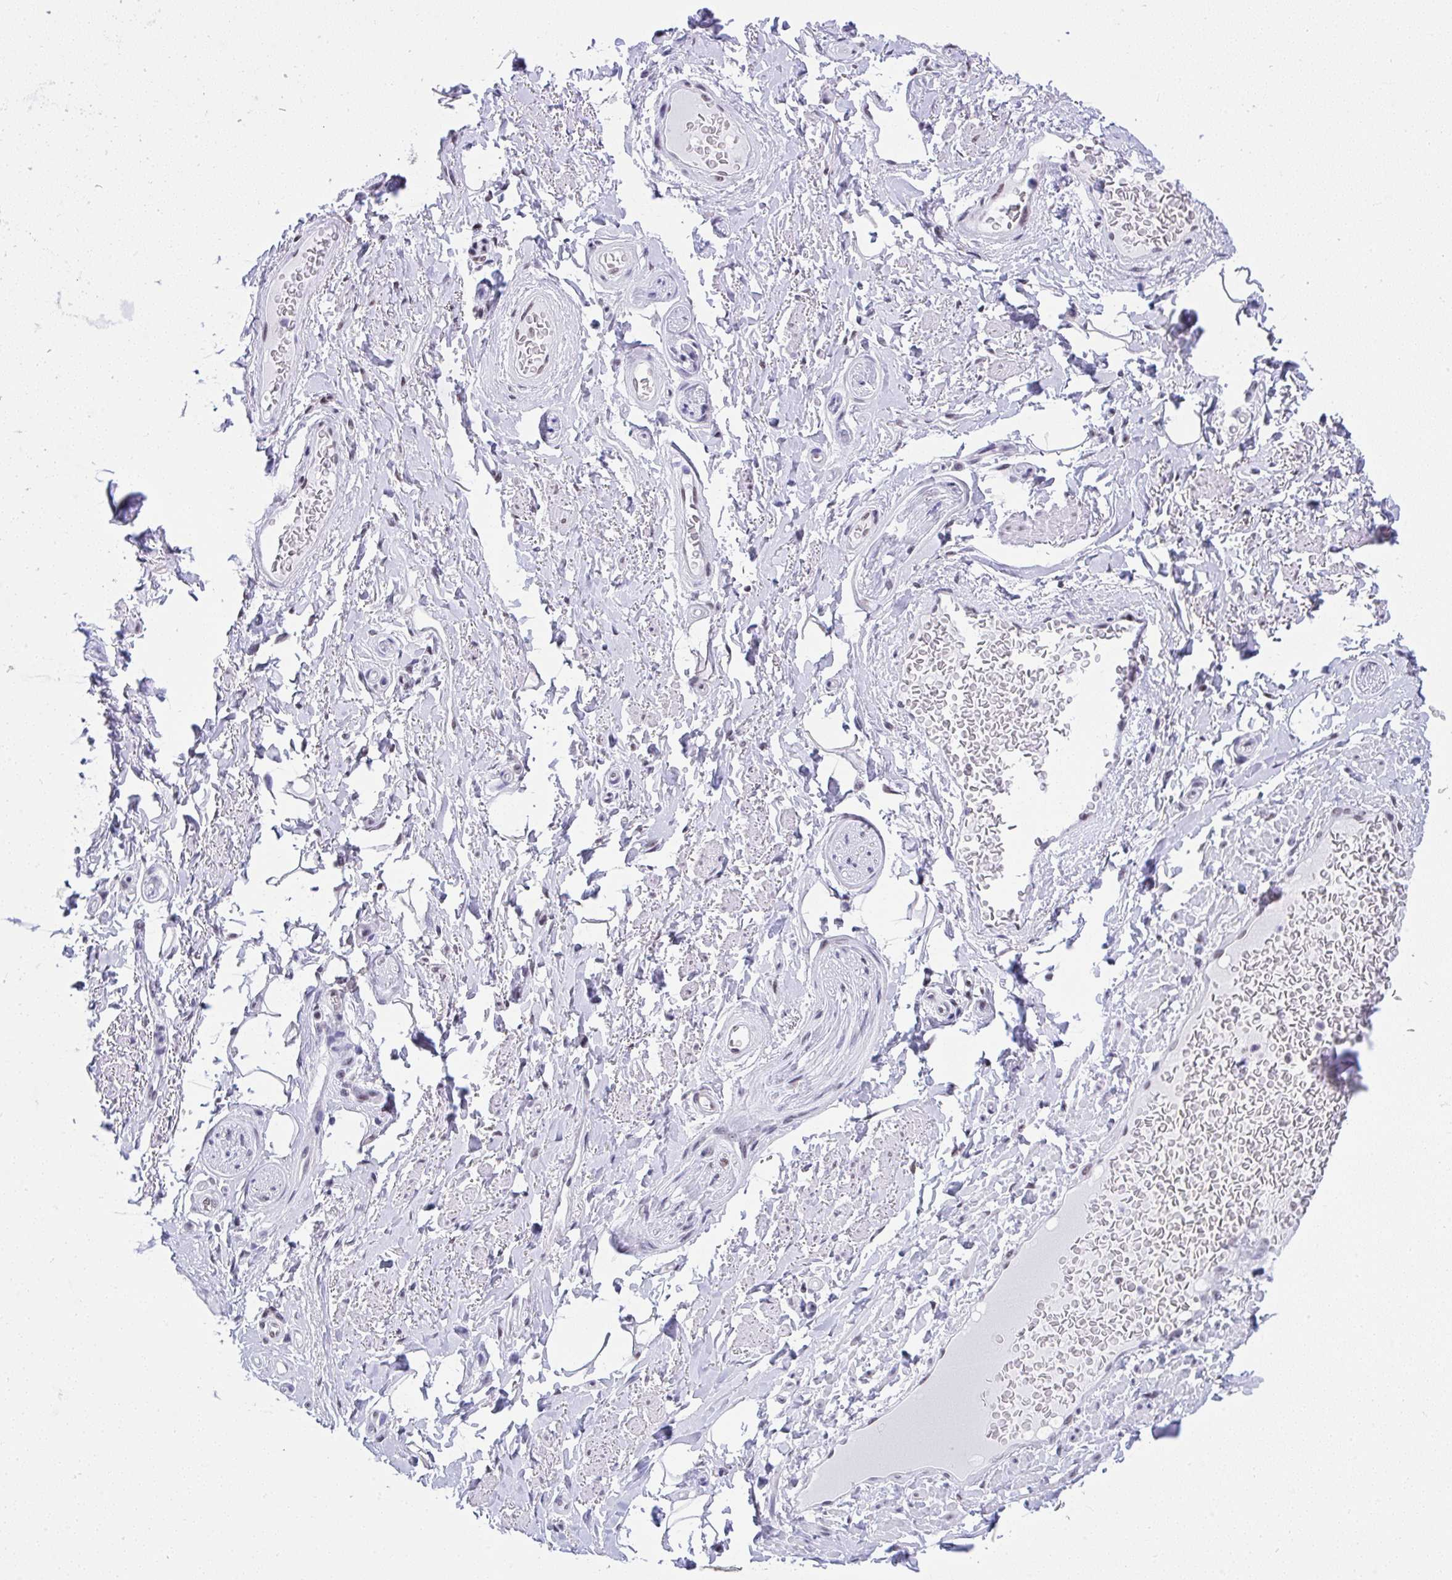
{"staining": {"intensity": "negative", "quantity": "none", "location": "none"}, "tissue": "adipose tissue", "cell_type": "Adipocytes", "image_type": "normal", "snomed": [{"axis": "morphology", "description": "Normal tissue, NOS"}, {"axis": "topography", "description": "Peripheral nerve tissue"}], "caption": "IHC image of unremarkable human adipose tissue stained for a protein (brown), which exhibits no expression in adipocytes. (Stains: DAB (3,3'-diaminobenzidine) IHC with hematoxylin counter stain, Microscopy: brightfield microscopy at high magnification).", "gene": "DDX52", "patient": {"sex": "male", "age": 51}}